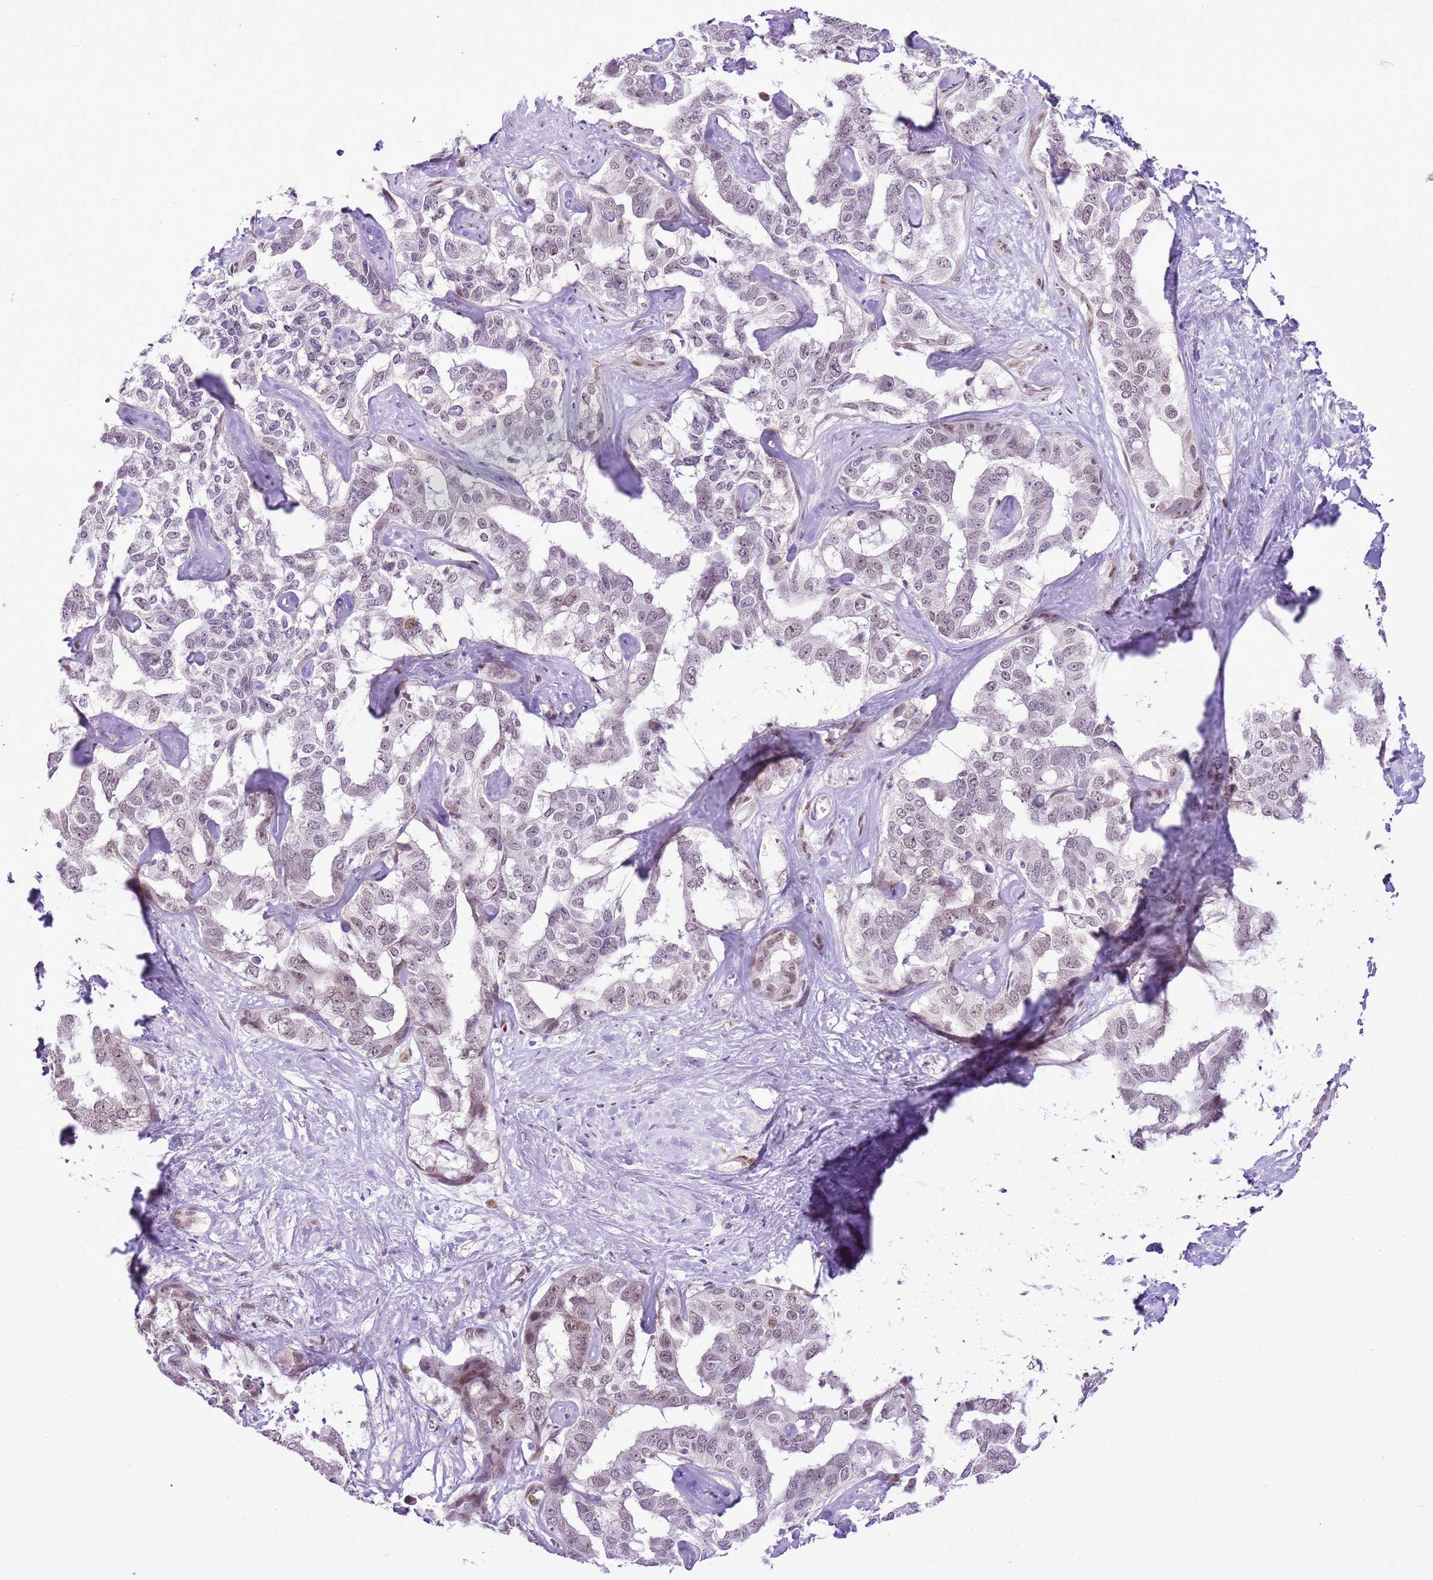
{"staining": {"intensity": "weak", "quantity": "<25%", "location": "nuclear"}, "tissue": "liver cancer", "cell_type": "Tumor cells", "image_type": "cancer", "snomed": [{"axis": "morphology", "description": "Cholangiocarcinoma"}, {"axis": "topography", "description": "Liver"}], "caption": "Immunohistochemistry (IHC) of liver cholangiocarcinoma shows no positivity in tumor cells. Nuclei are stained in blue.", "gene": "NACC2", "patient": {"sex": "male", "age": 59}}